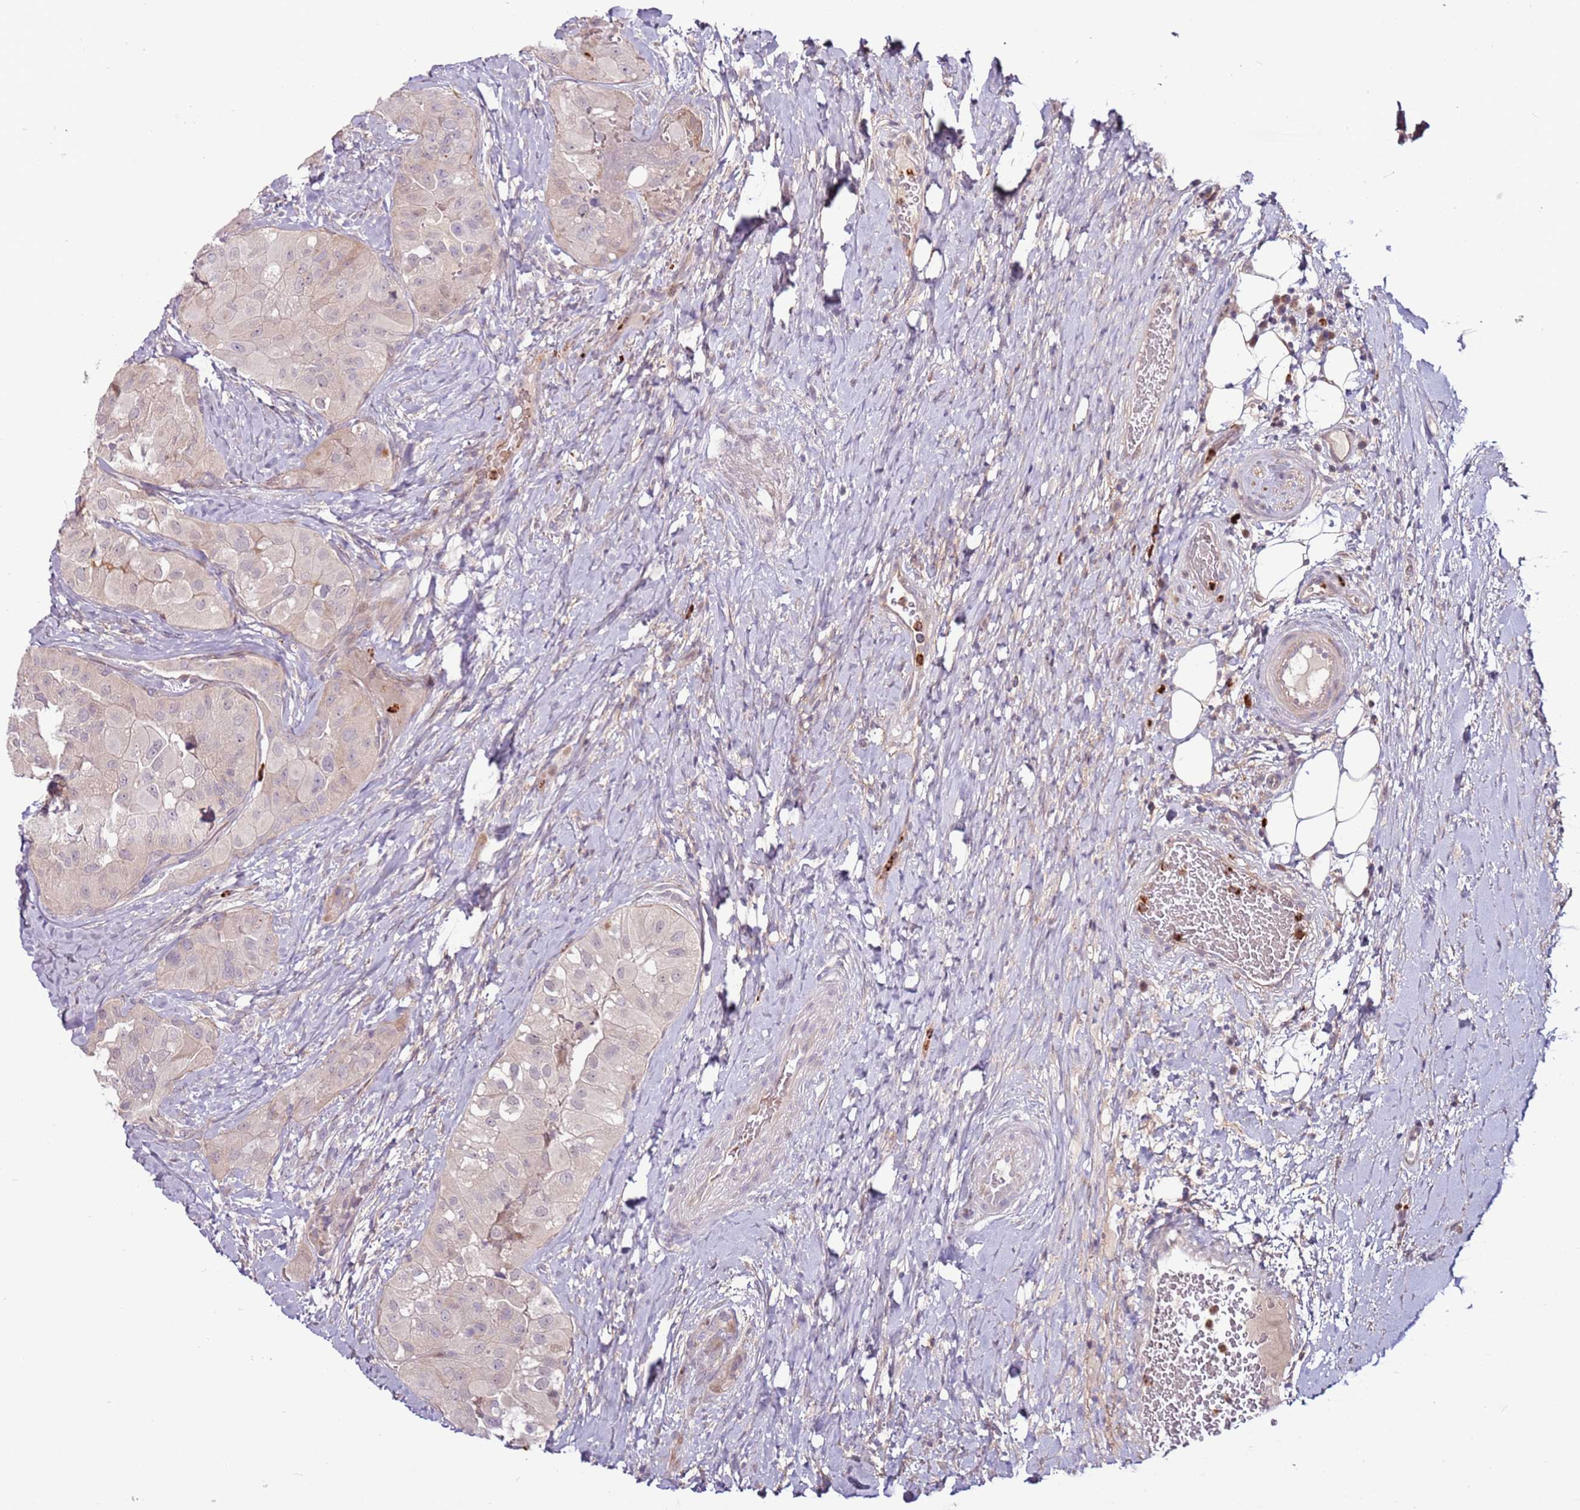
{"staining": {"intensity": "negative", "quantity": "none", "location": "none"}, "tissue": "thyroid cancer", "cell_type": "Tumor cells", "image_type": "cancer", "snomed": [{"axis": "morphology", "description": "Normal tissue, NOS"}, {"axis": "morphology", "description": "Papillary adenocarcinoma, NOS"}, {"axis": "topography", "description": "Thyroid gland"}], "caption": "Immunohistochemistry (IHC) micrograph of thyroid papillary adenocarcinoma stained for a protein (brown), which exhibits no positivity in tumor cells. Nuclei are stained in blue.", "gene": "MTG2", "patient": {"sex": "female", "age": 59}}